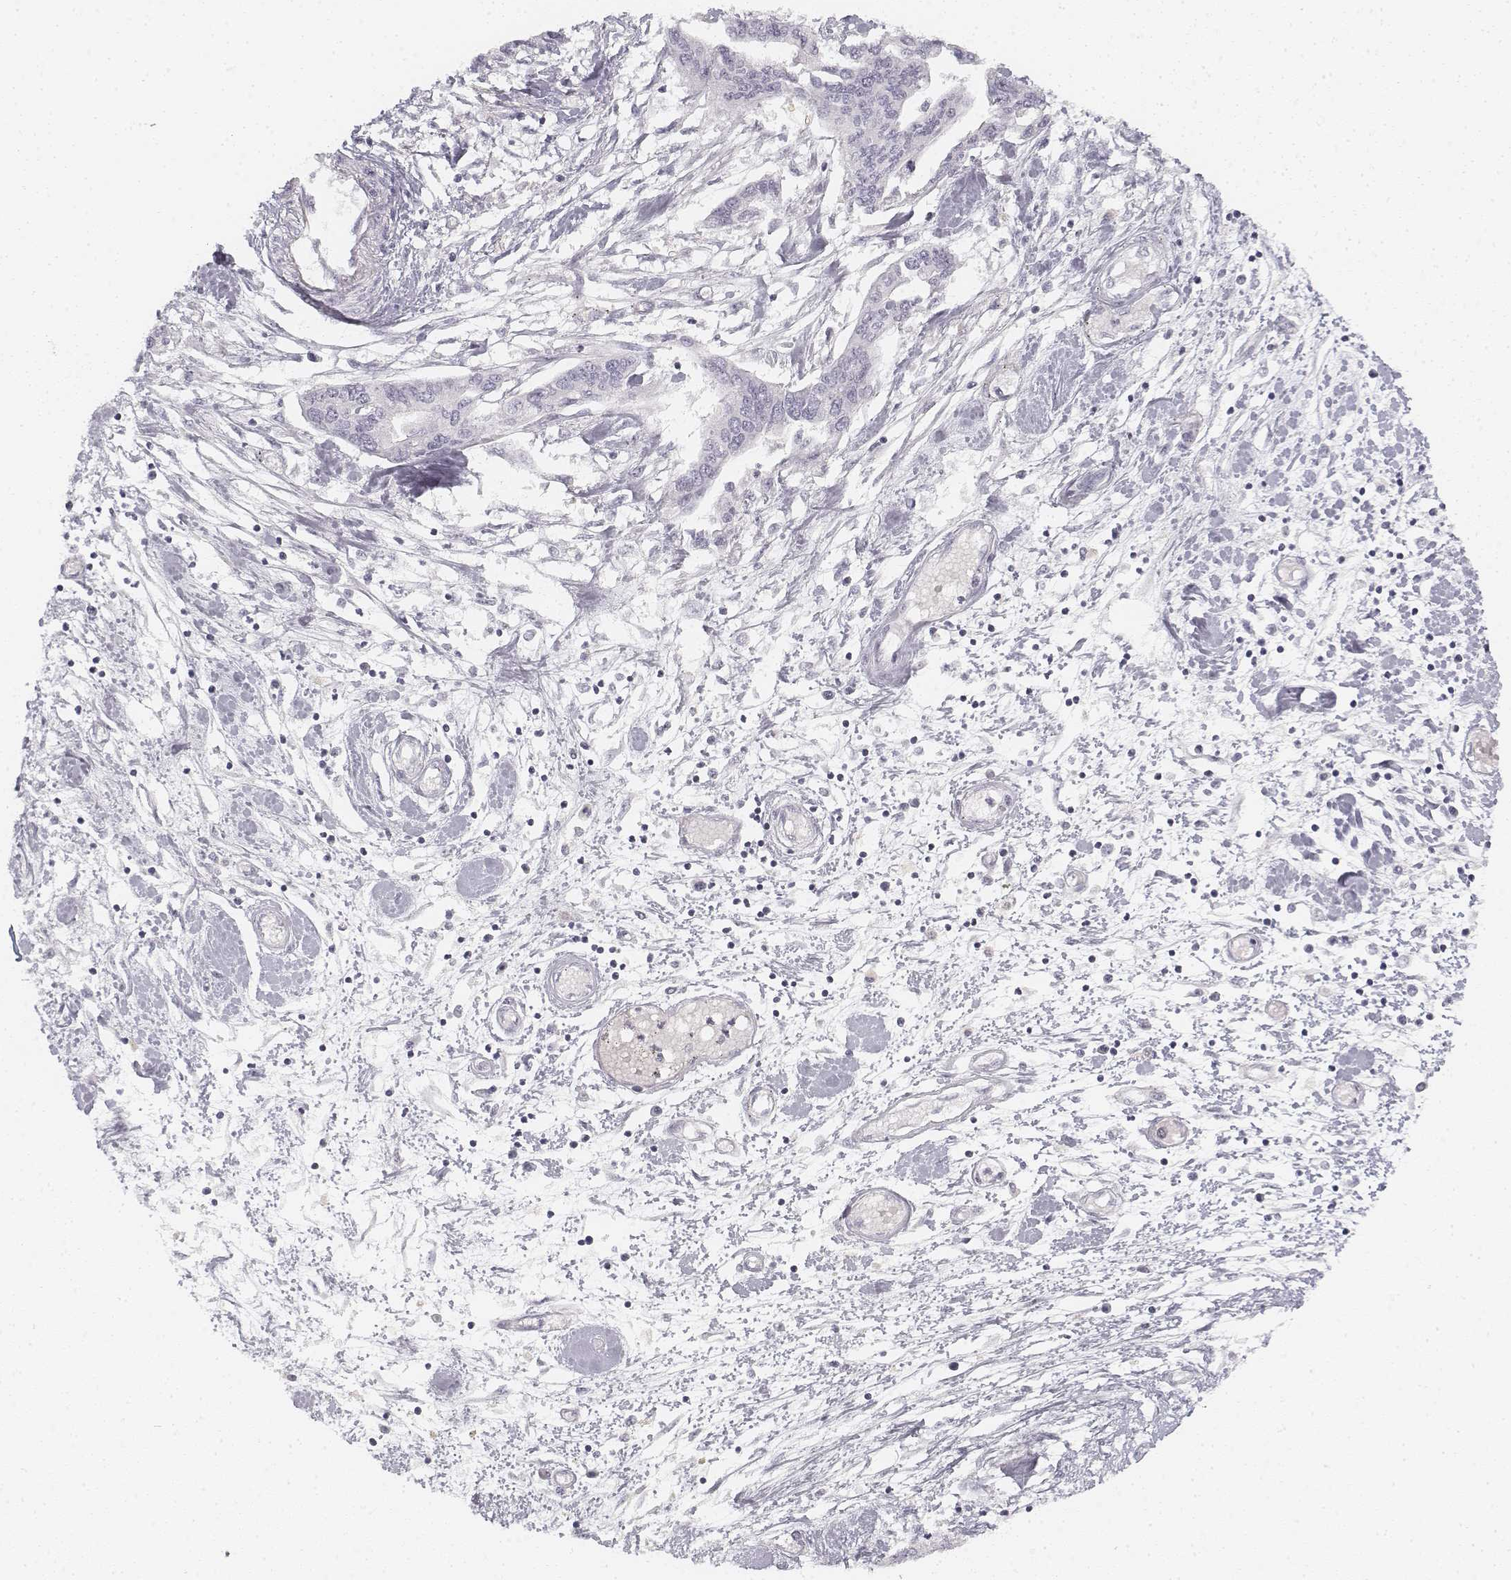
{"staining": {"intensity": "negative", "quantity": "none", "location": "none"}, "tissue": "pancreatic cancer", "cell_type": "Tumor cells", "image_type": "cancer", "snomed": [{"axis": "morphology", "description": "Adenocarcinoma, NOS"}, {"axis": "topography", "description": "Pancreas"}], "caption": "High magnification brightfield microscopy of adenocarcinoma (pancreatic) stained with DAB (brown) and counterstained with hematoxylin (blue): tumor cells show no significant expression. Brightfield microscopy of immunohistochemistry (IHC) stained with DAB (brown) and hematoxylin (blue), captured at high magnification.", "gene": "KRTAP2-1", "patient": {"sex": "male", "age": 60}}